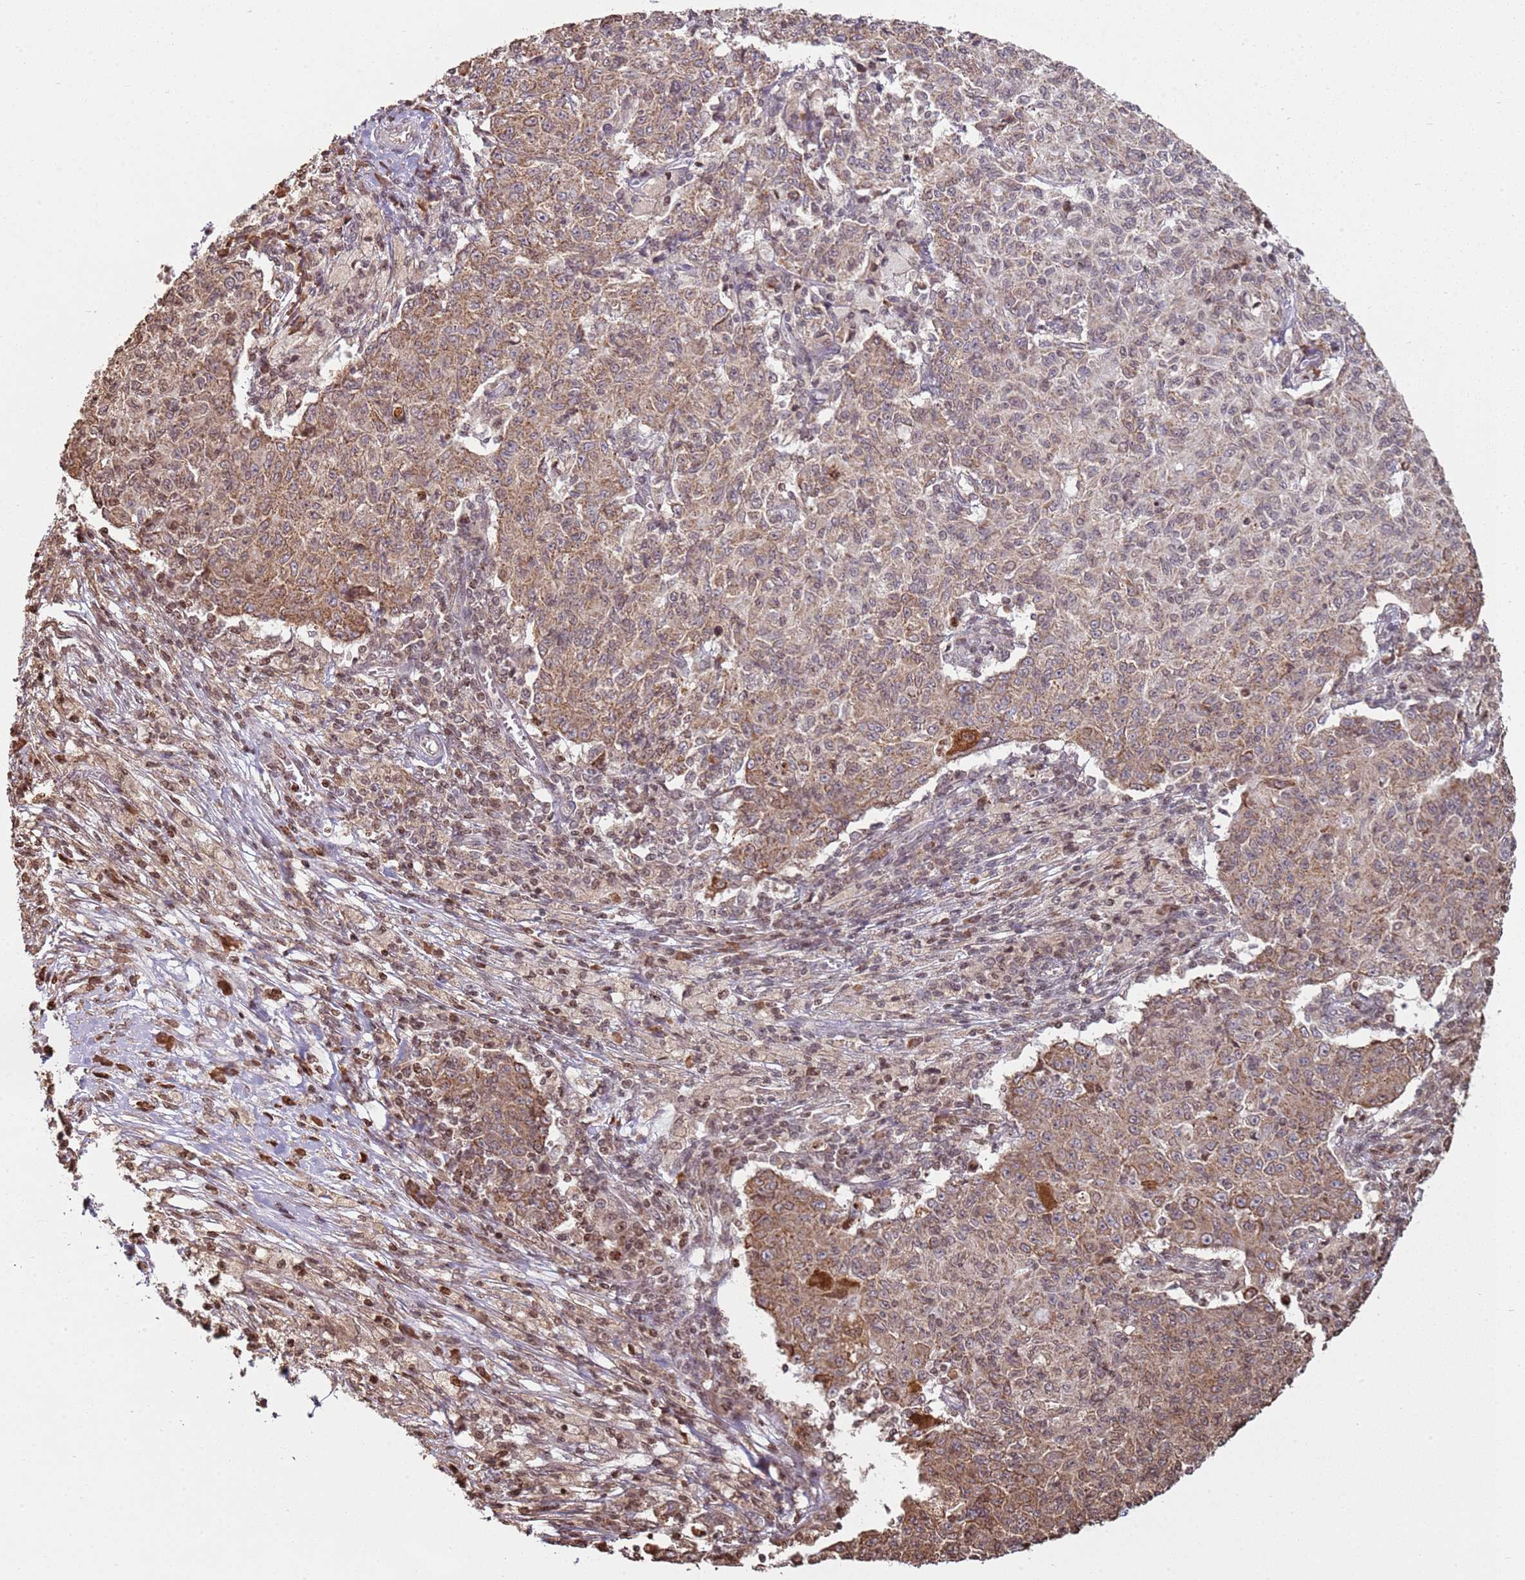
{"staining": {"intensity": "moderate", "quantity": ">75%", "location": "cytoplasmic/membranous,nuclear"}, "tissue": "ovarian cancer", "cell_type": "Tumor cells", "image_type": "cancer", "snomed": [{"axis": "morphology", "description": "Carcinoma, endometroid"}, {"axis": "topography", "description": "Ovary"}], "caption": "Ovarian cancer (endometroid carcinoma) was stained to show a protein in brown. There is medium levels of moderate cytoplasmic/membranous and nuclear expression in approximately >75% of tumor cells.", "gene": "SCAF1", "patient": {"sex": "female", "age": 42}}